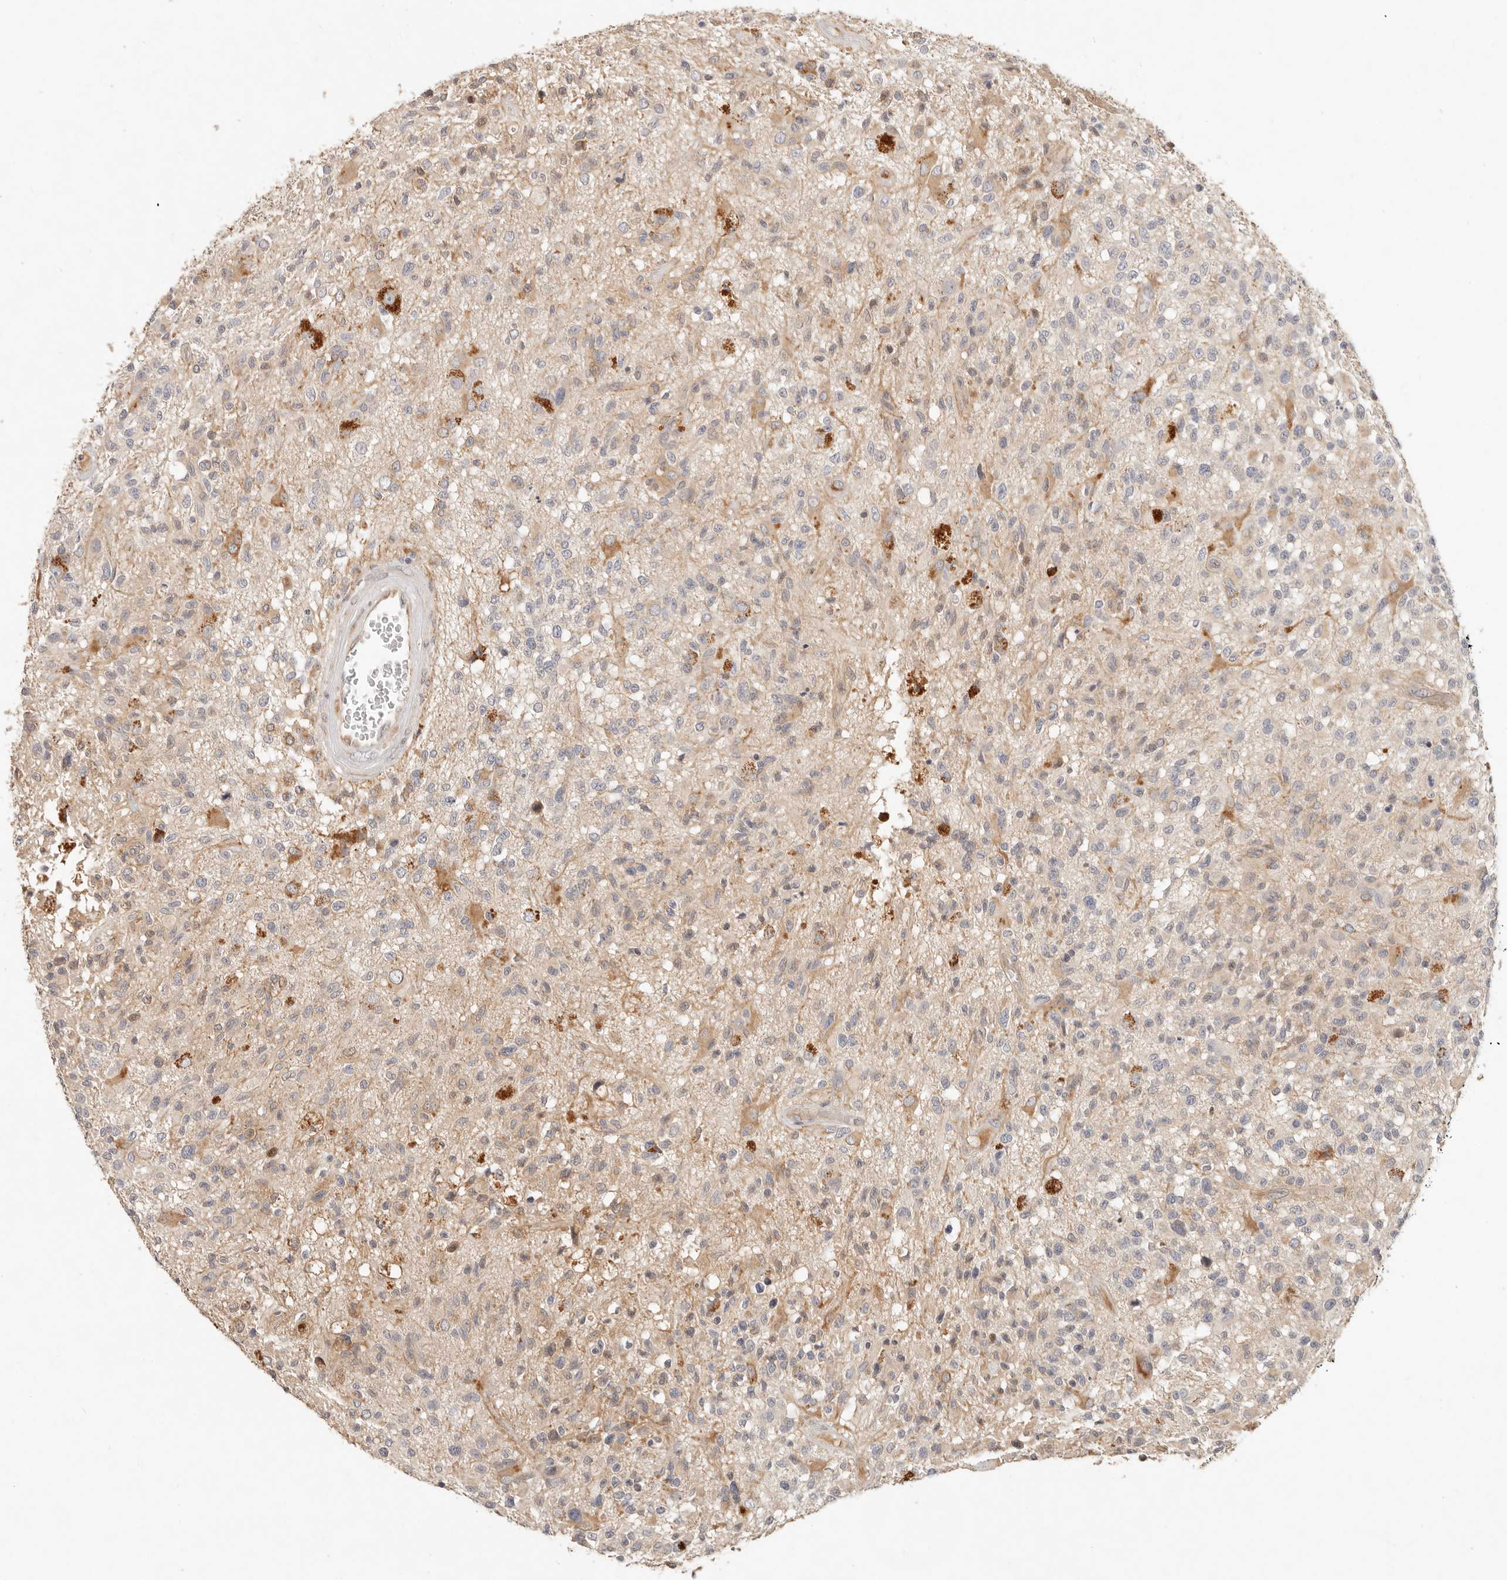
{"staining": {"intensity": "weak", "quantity": "<25%", "location": "cytoplasmic/membranous"}, "tissue": "glioma", "cell_type": "Tumor cells", "image_type": "cancer", "snomed": [{"axis": "morphology", "description": "Glioma, malignant, High grade"}, {"axis": "morphology", "description": "Glioblastoma, NOS"}, {"axis": "topography", "description": "Brain"}], "caption": "Tumor cells show no significant expression in glioblastoma.", "gene": "ARHGEF10L", "patient": {"sex": "male", "age": 60}}